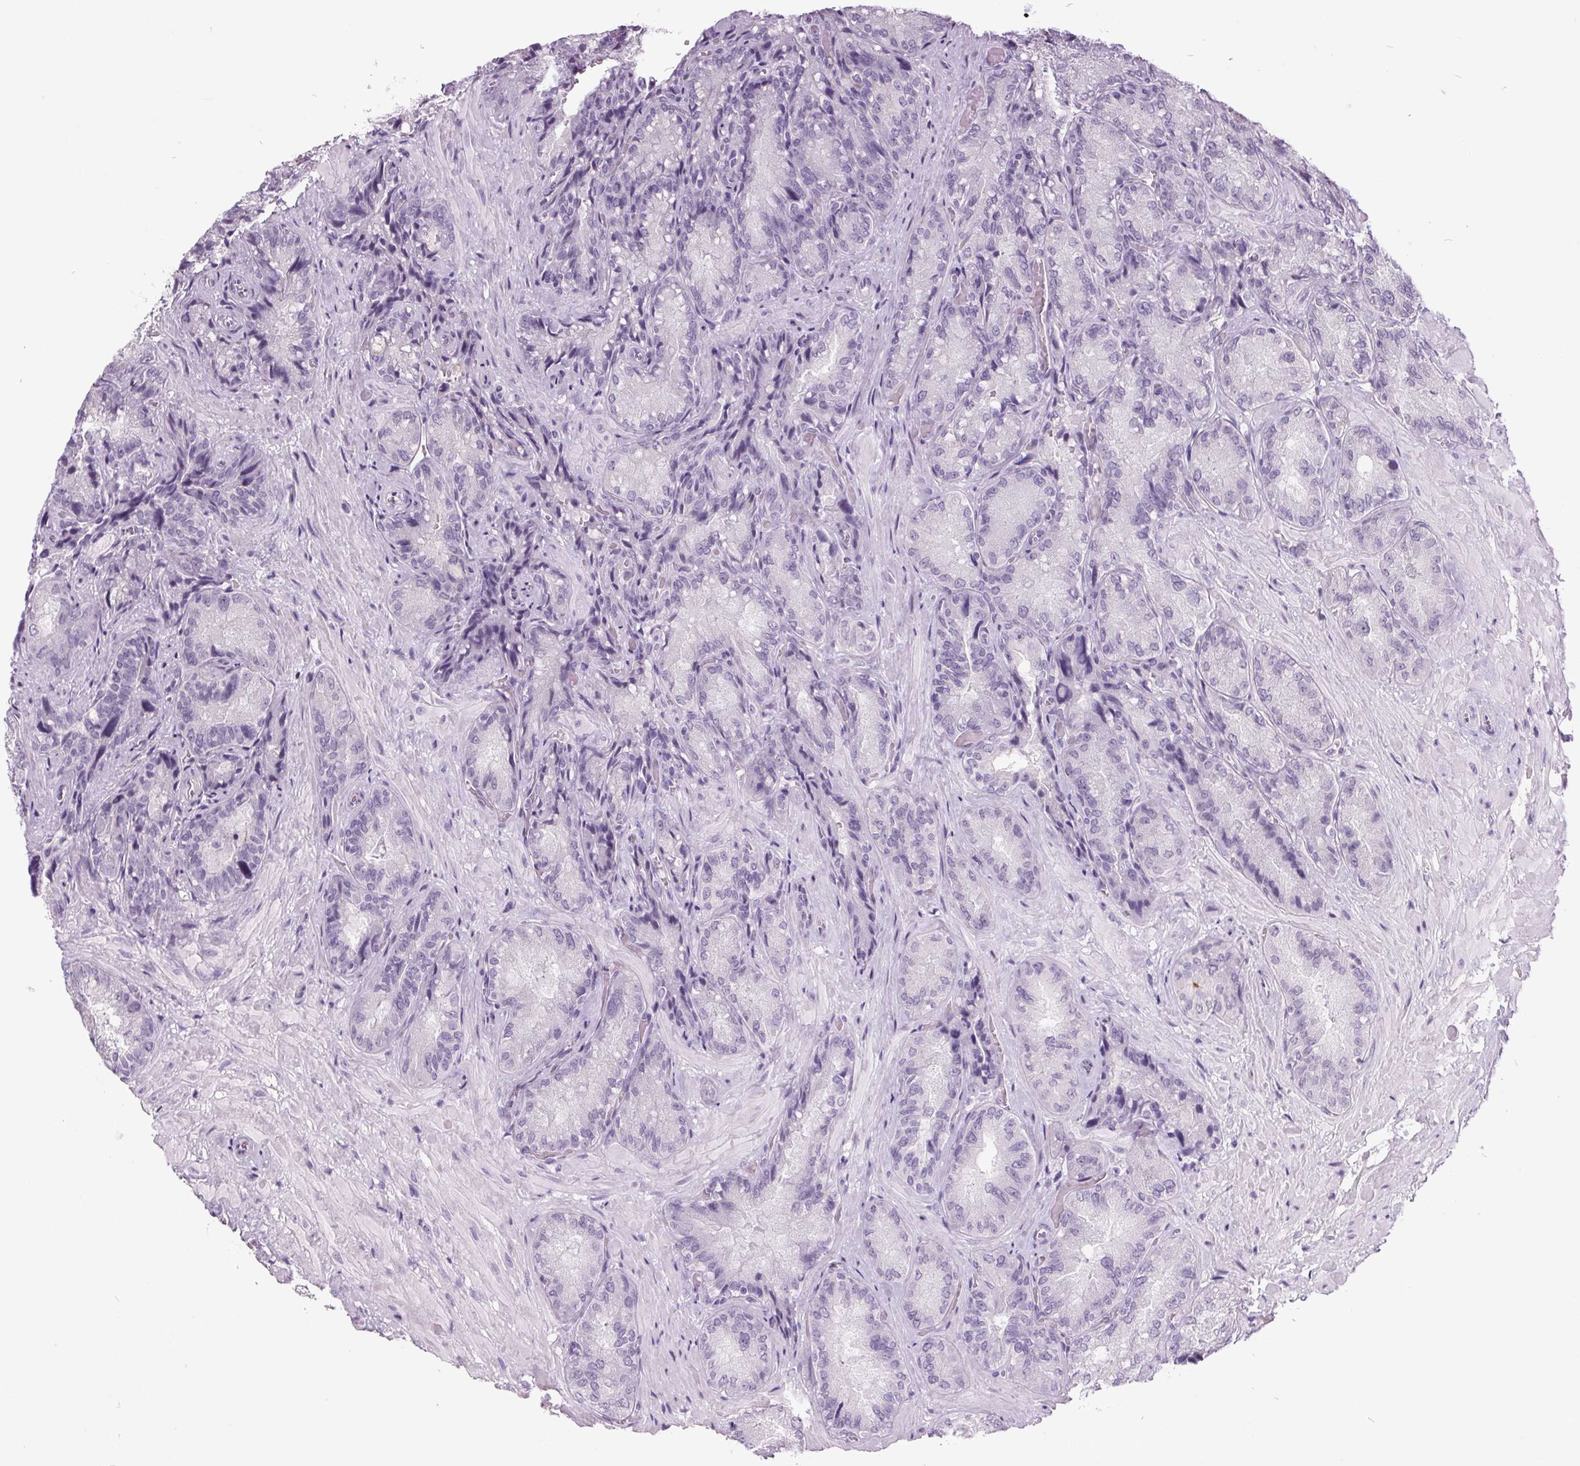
{"staining": {"intensity": "weak", "quantity": "<25%", "location": "cytoplasmic/membranous"}, "tissue": "seminal vesicle", "cell_type": "Glandular cells", "image_type": "normal", "snomed": [{"axis": "morphology", "description": "Normal tissue, NOS"}, {"axis": "topography", "description": "Seminal veicle"}], "caption": "IHC image of unremarkable human seminal vesicle stained for a protein (brown), which shows no positivity in glandular cells.", "gene": "ODAD2", "patient": {"sex": "male", "age": 57}}